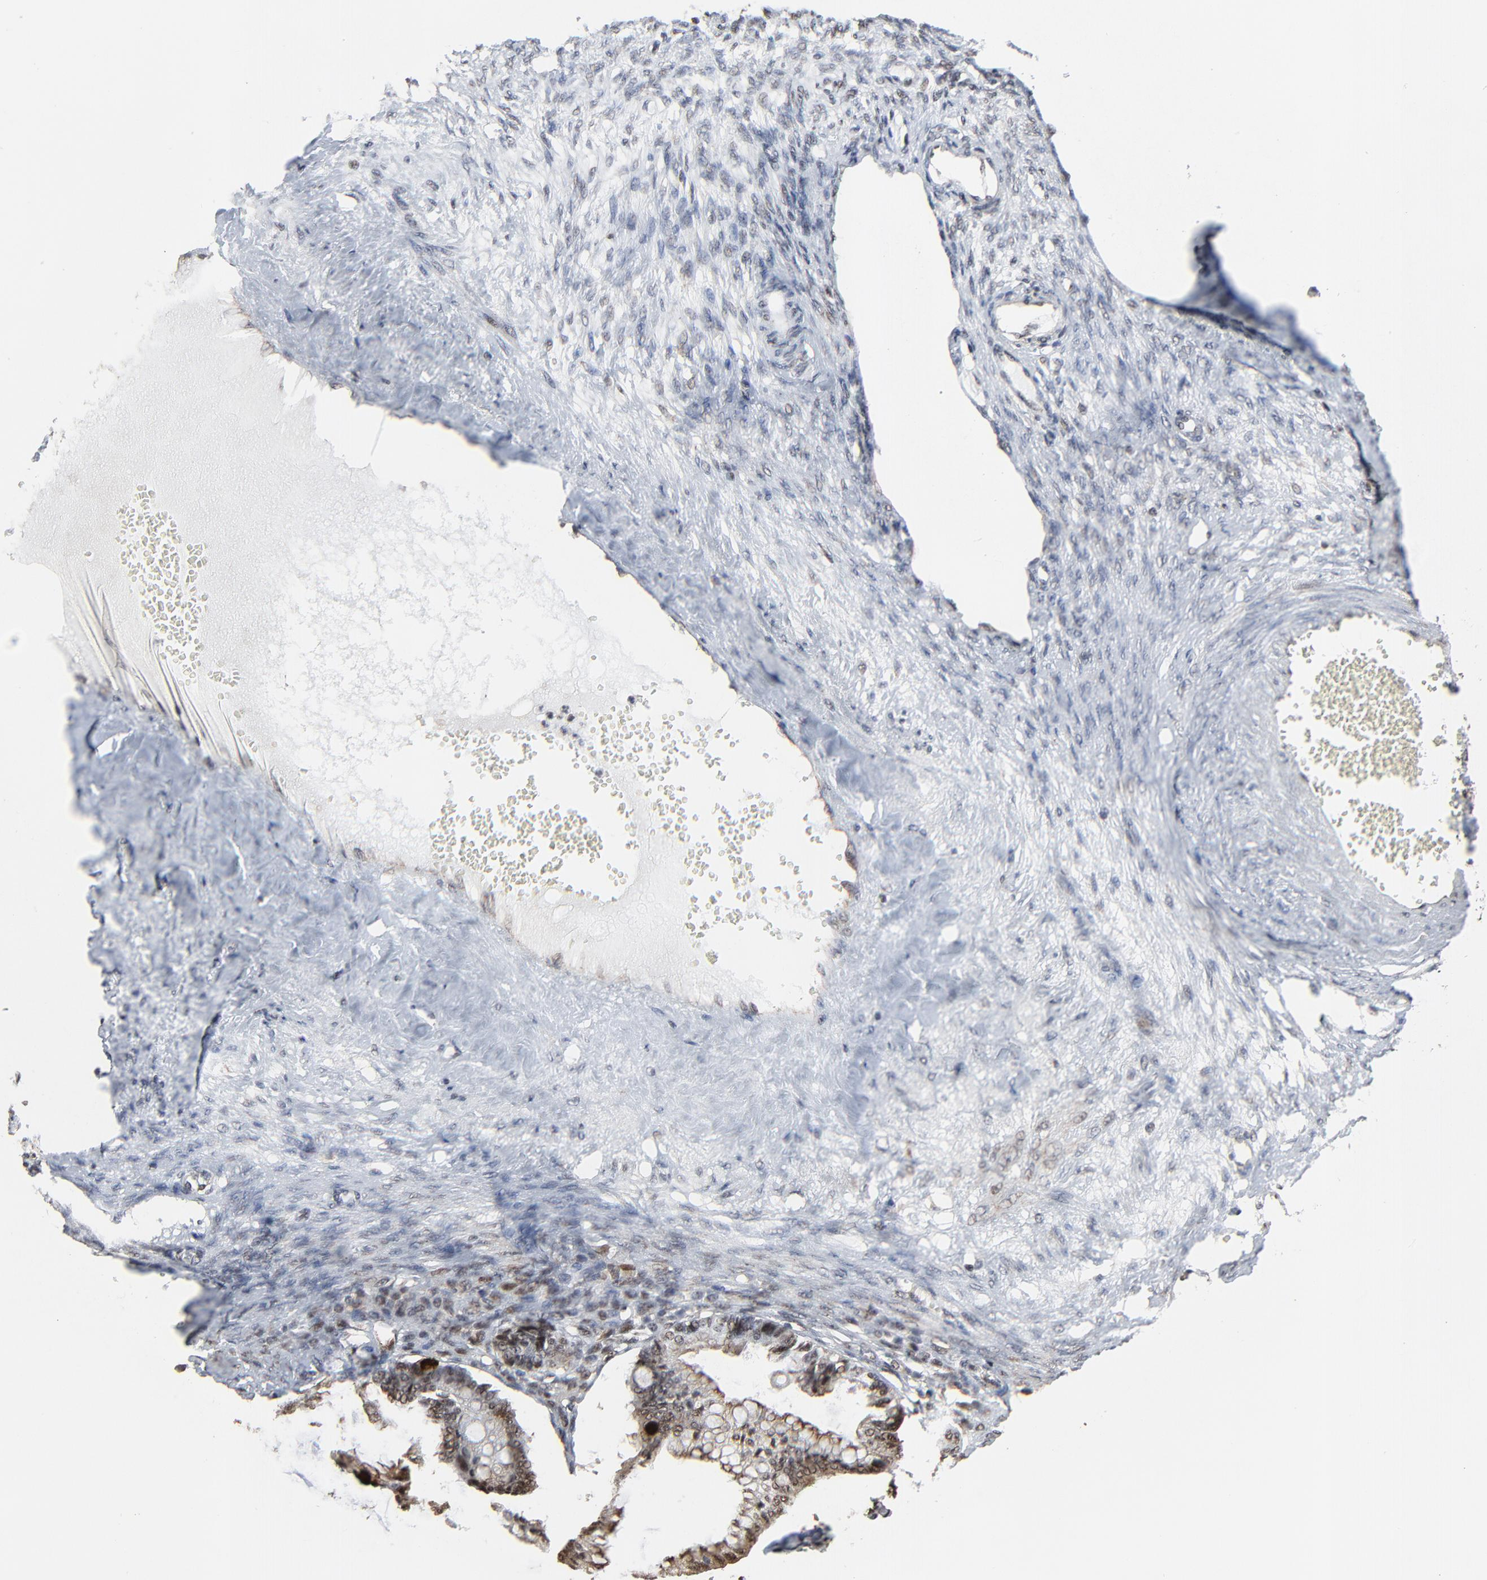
{"staining": {"intensity": "weak", "quantity": "25%-75%", "location": "cytoplasmic/membranous,nuclear"}, "tissue": "ovarian cancer", "cell_type": "Tumor cells", "image_type": "cancer", "snomed": [{"axis": "morphology", "description": "Cystadenocarcinoma, mucinous, NOS"}, {"axis": "topography", "description": "Ovary"}], "caption": "This is a photomicrograph of immunohistochemistry staining of ovarian cancer, which shows weak positivity in the cytoplasmic/membranous and nuclear of tumor cells.", "gene": "RHOJ", "patient": {"sex": "female", "age": 57}}